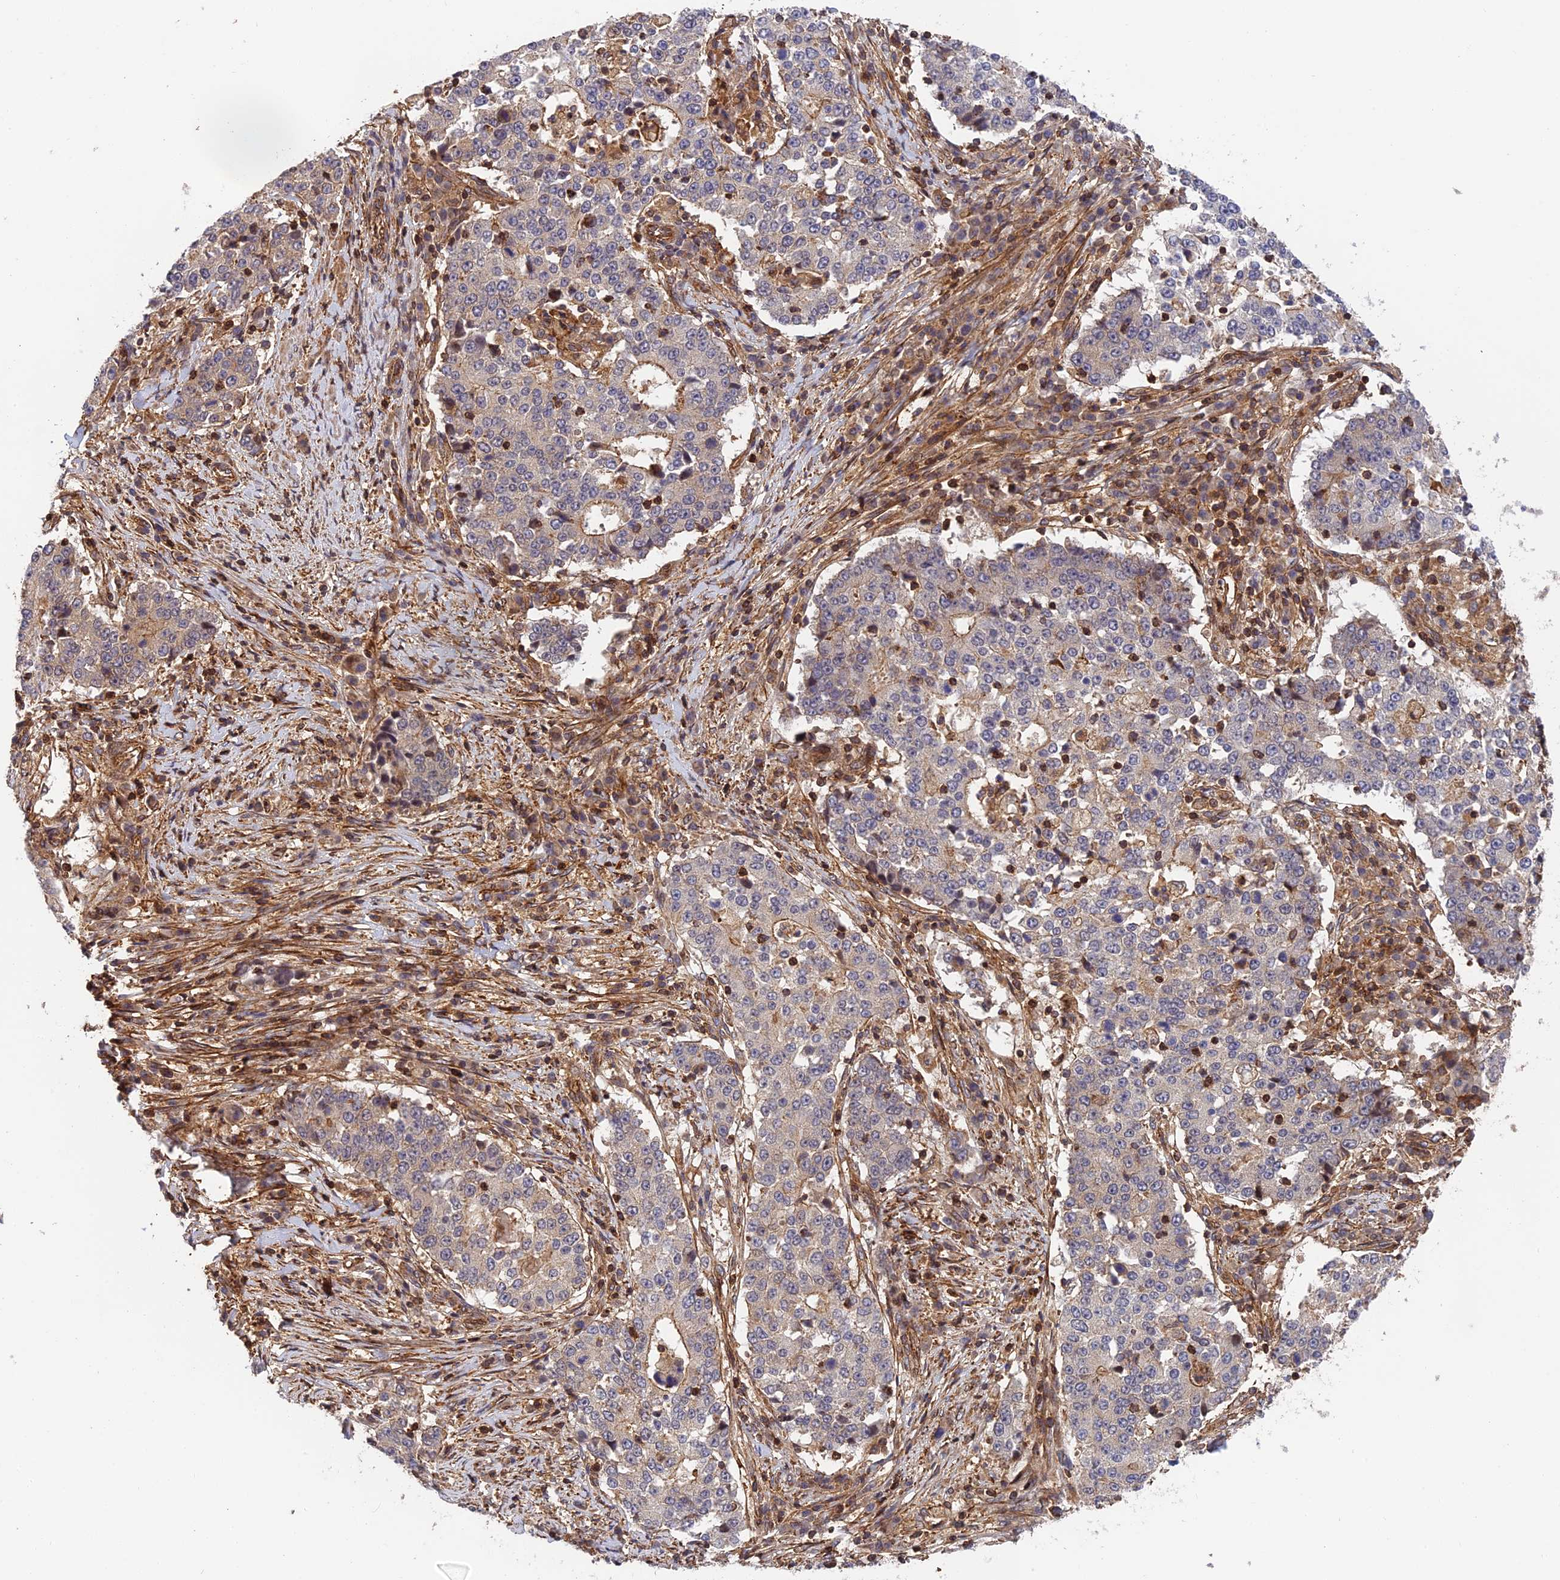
{"staining": {"intensity": "moderate", "quantity": "<25%", "location": "cytoplasmic/membranous"}, "tissue": "stomach cancer", "cell_type": "Tumor cells", "image_type": "cancer", "snomed": [{"axis": "morphology", "description": "Adenocarcinoma, NOS"}, {"axis": "topography", "description": "Stomach"}], "caption": "Protein staining of stomach adenocarcinoma tissue exhibits moderate cytoplasmic/membranous staining in about <25% of tumor cells.", "gene": "OSBPL1A", "patient": {"sex": "male", "age": 59}}